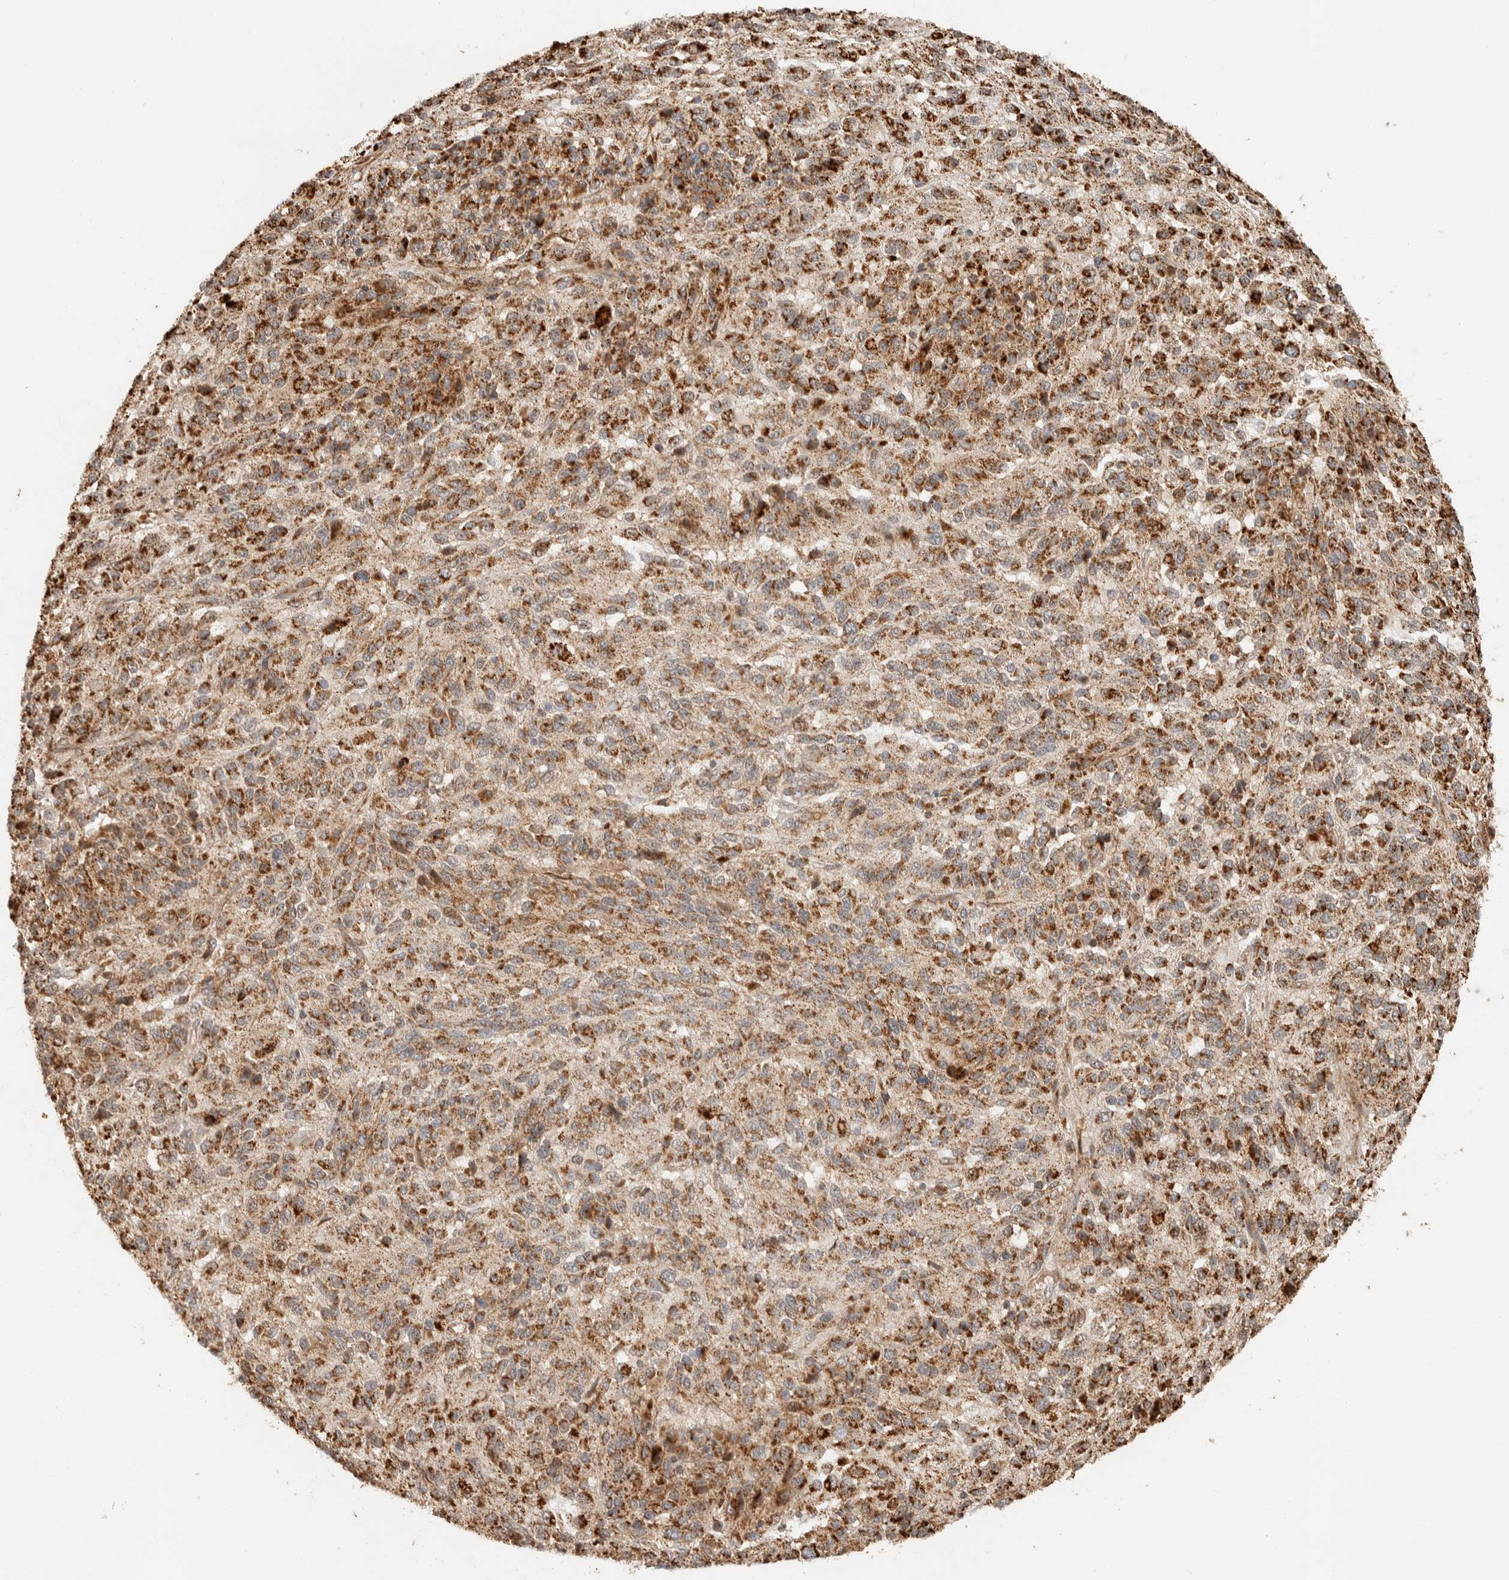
{"staining": {"intensity": "strong", "quantity": ">75%", "location": "cytoplasmic/membranous"}, "tissue": "melanoma", "cell_type": "Tumor cells", "image_type": "cancer", "snomed": [{"axis": "morphology", "description": "Malignant melanoma, Metastatic site"}, {"axis": "topography", "description": "Lung"}], "caption": "Melanoma was stained to show a protein in brown. There is high levels of strong cytoplasmic/membranous positivity in approximately >75% of tumor cells.", "gene": "KIF9", "patient": {"sex": "male", "age": 64}}